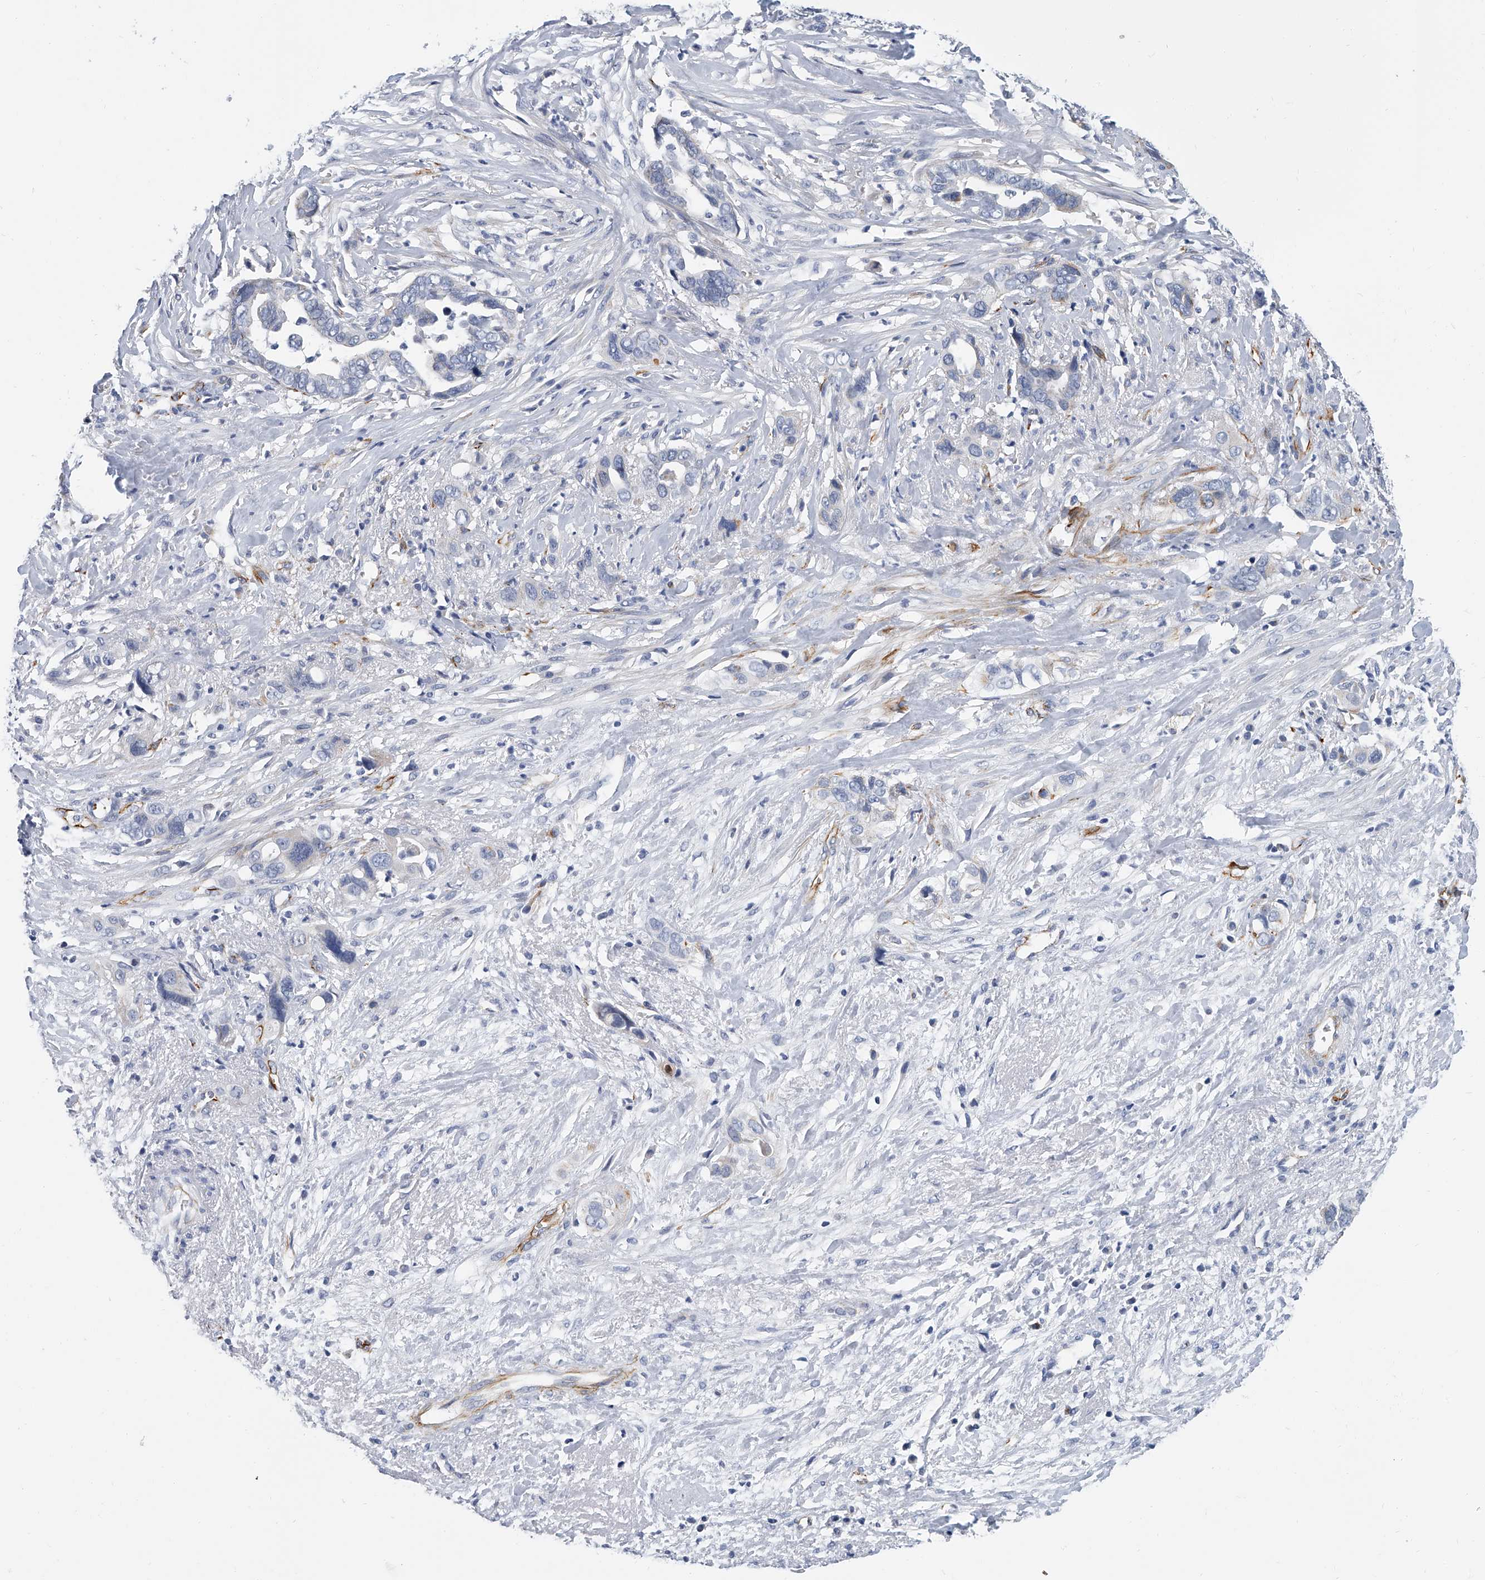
{"staining": {"intensity": "negative", "quantity": "none", "location": "none"}, "tissue": "liver cancer", "cell_type": "Tumor cells", "image_type": "cancer", "snomed": [{"axis": "morphology", "description": "Cholangiocarcinoma"}, {"axis": "topography", "description": "Liver"}], "caption": "An IHC micrograph of liver cancer (cholangiocarcinoma) is shown. There is no staining in tumor cells of liver cancer (cholangiocarcinoma).", "gene": "KIRREL1", "patient": {"sex": "female", "age": 79}}